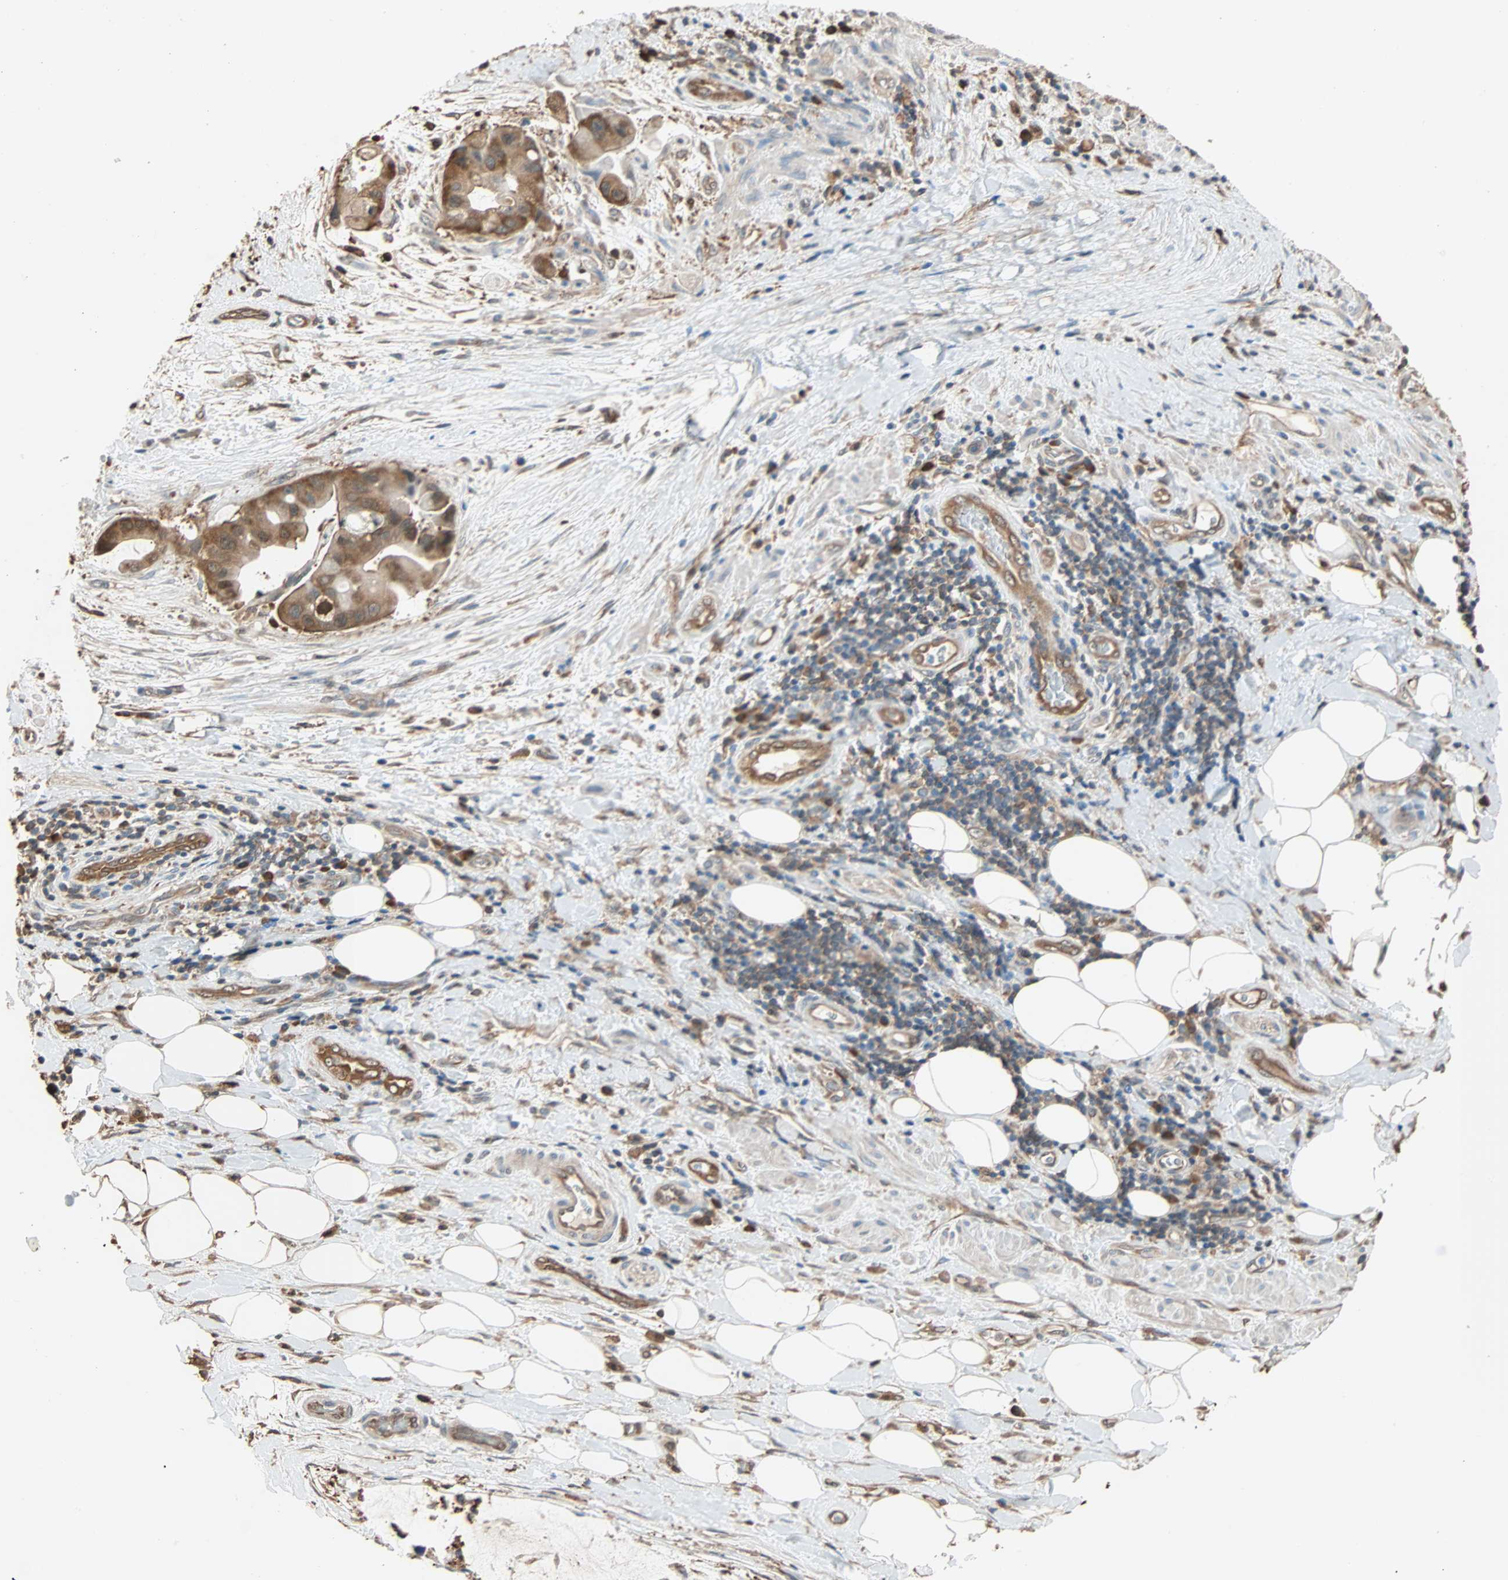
{"staining": {"intensity": "moderate", "quantity": ">75%", "location": "cytoplasmic/membranous"}, "tissue": "liver cancer", "cell_type": "Tumor cells", "image_type": "cancer", "snomed": [{"axis": "morphology", "description": "Normal tissue, NOS"}, {"axis": "morphology", "description": "Cholangiocarcinoma"}, {"axis": "topography", "description": "Liver"}, {"axis": "topography", "description": "Peripheral nerve tissue"}], "caption": "Cholangiocarcinoma (liver) stained with DAB immunohistochemistry demonstrates medium levels of moderate cytoplasmic/membranous expression in approximately >75% of tumor cells.", "gene": "PRDX1", "patient": {"sex": "male", "age": 50}}